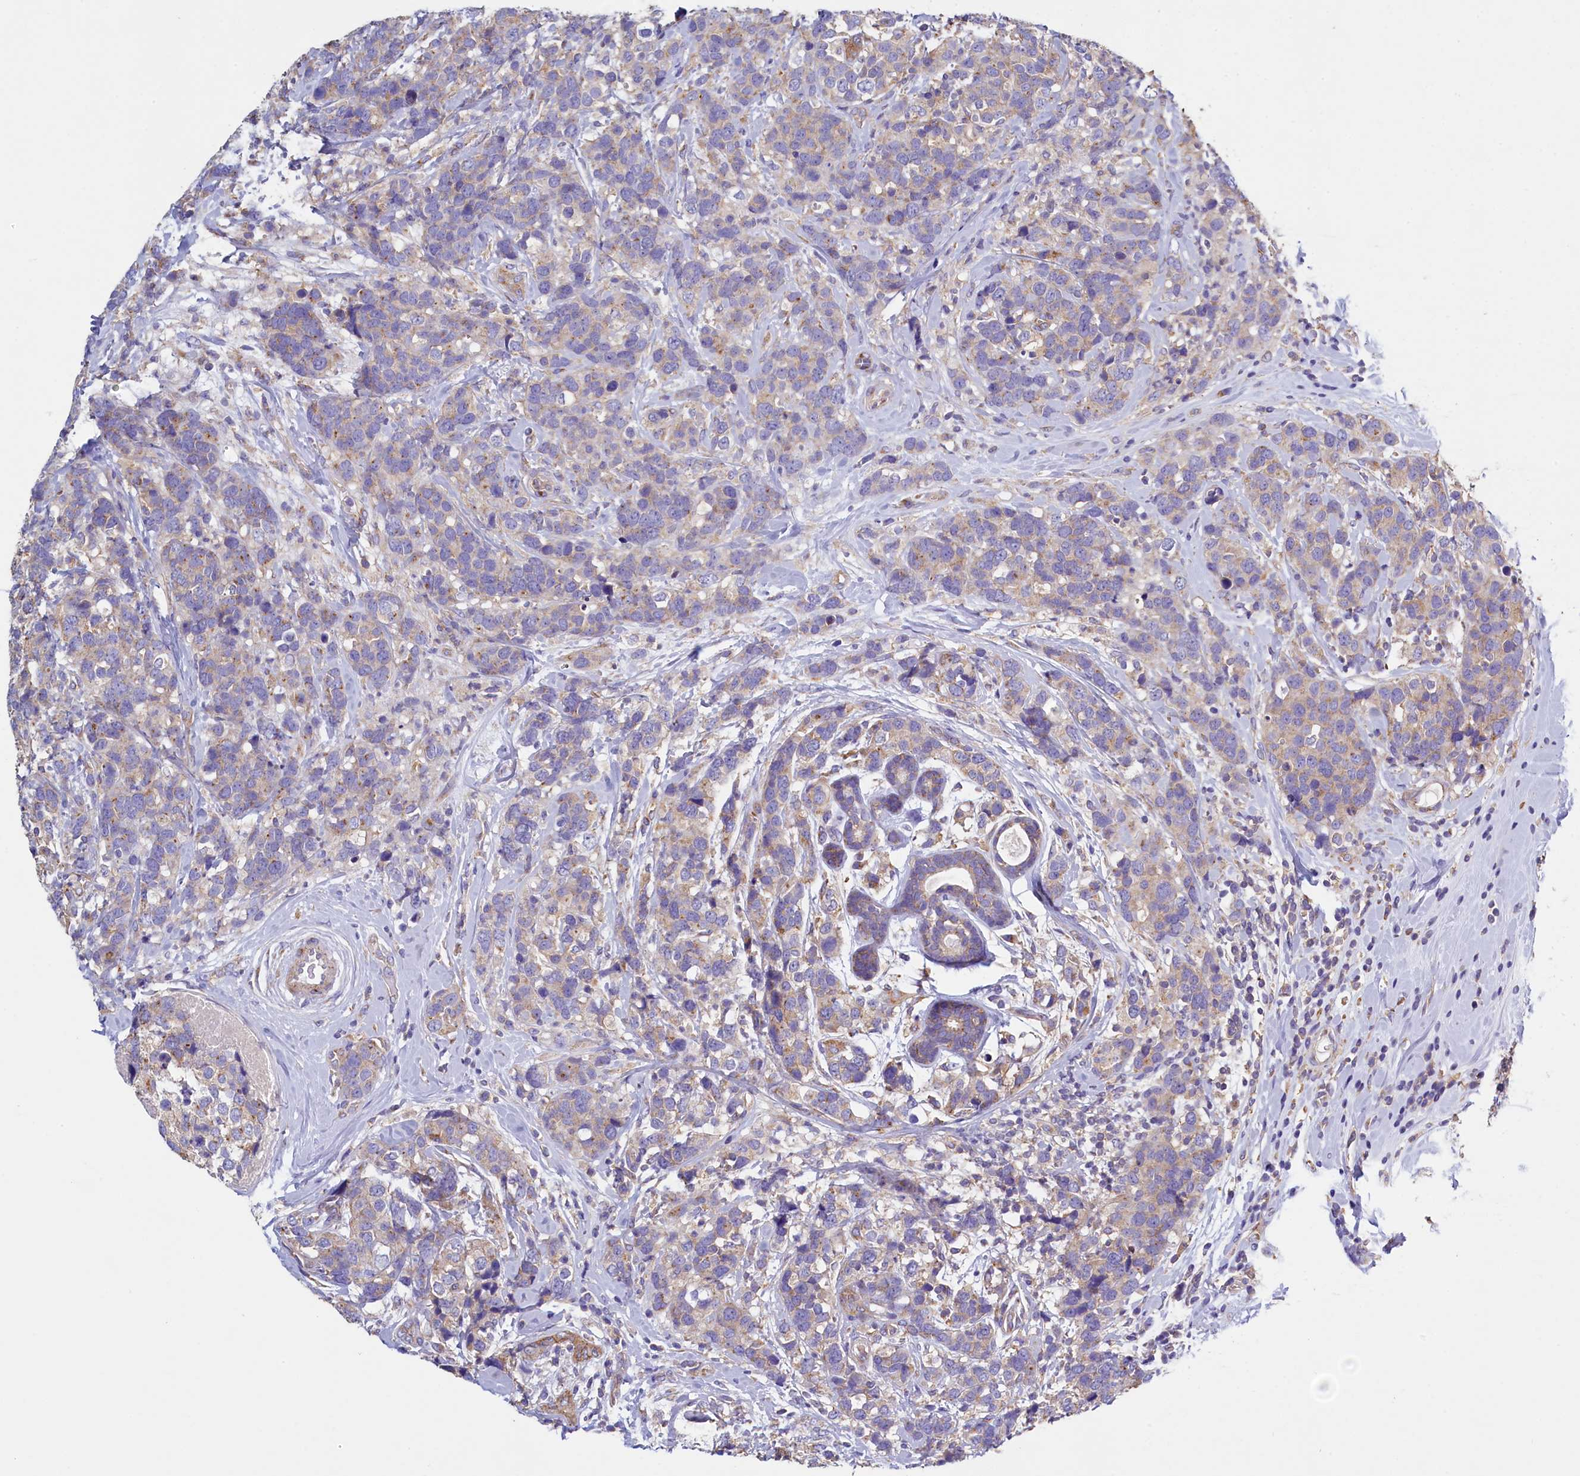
{"staining": {"intensity": "weak", "quantity": ">75%", "location": "cytoplasmic/membranous"}, "tissue": "breast cancer", "cell_type": "Tumor cells", "image_type": "cancer", "snomed": [{"axis": "morphology", "description": "Lobular carcinoma"}, {"axis": "topography", "description": "Breast"}], "caption": "Immunohistochemical staining of lobular carcinoma (breast) exhibits low levels of weak cytoplasmic/membranous protein expression in about >75% of tumor cells.", "gene": "GPR21", "patient": {"sex": "female", "age": 59}}